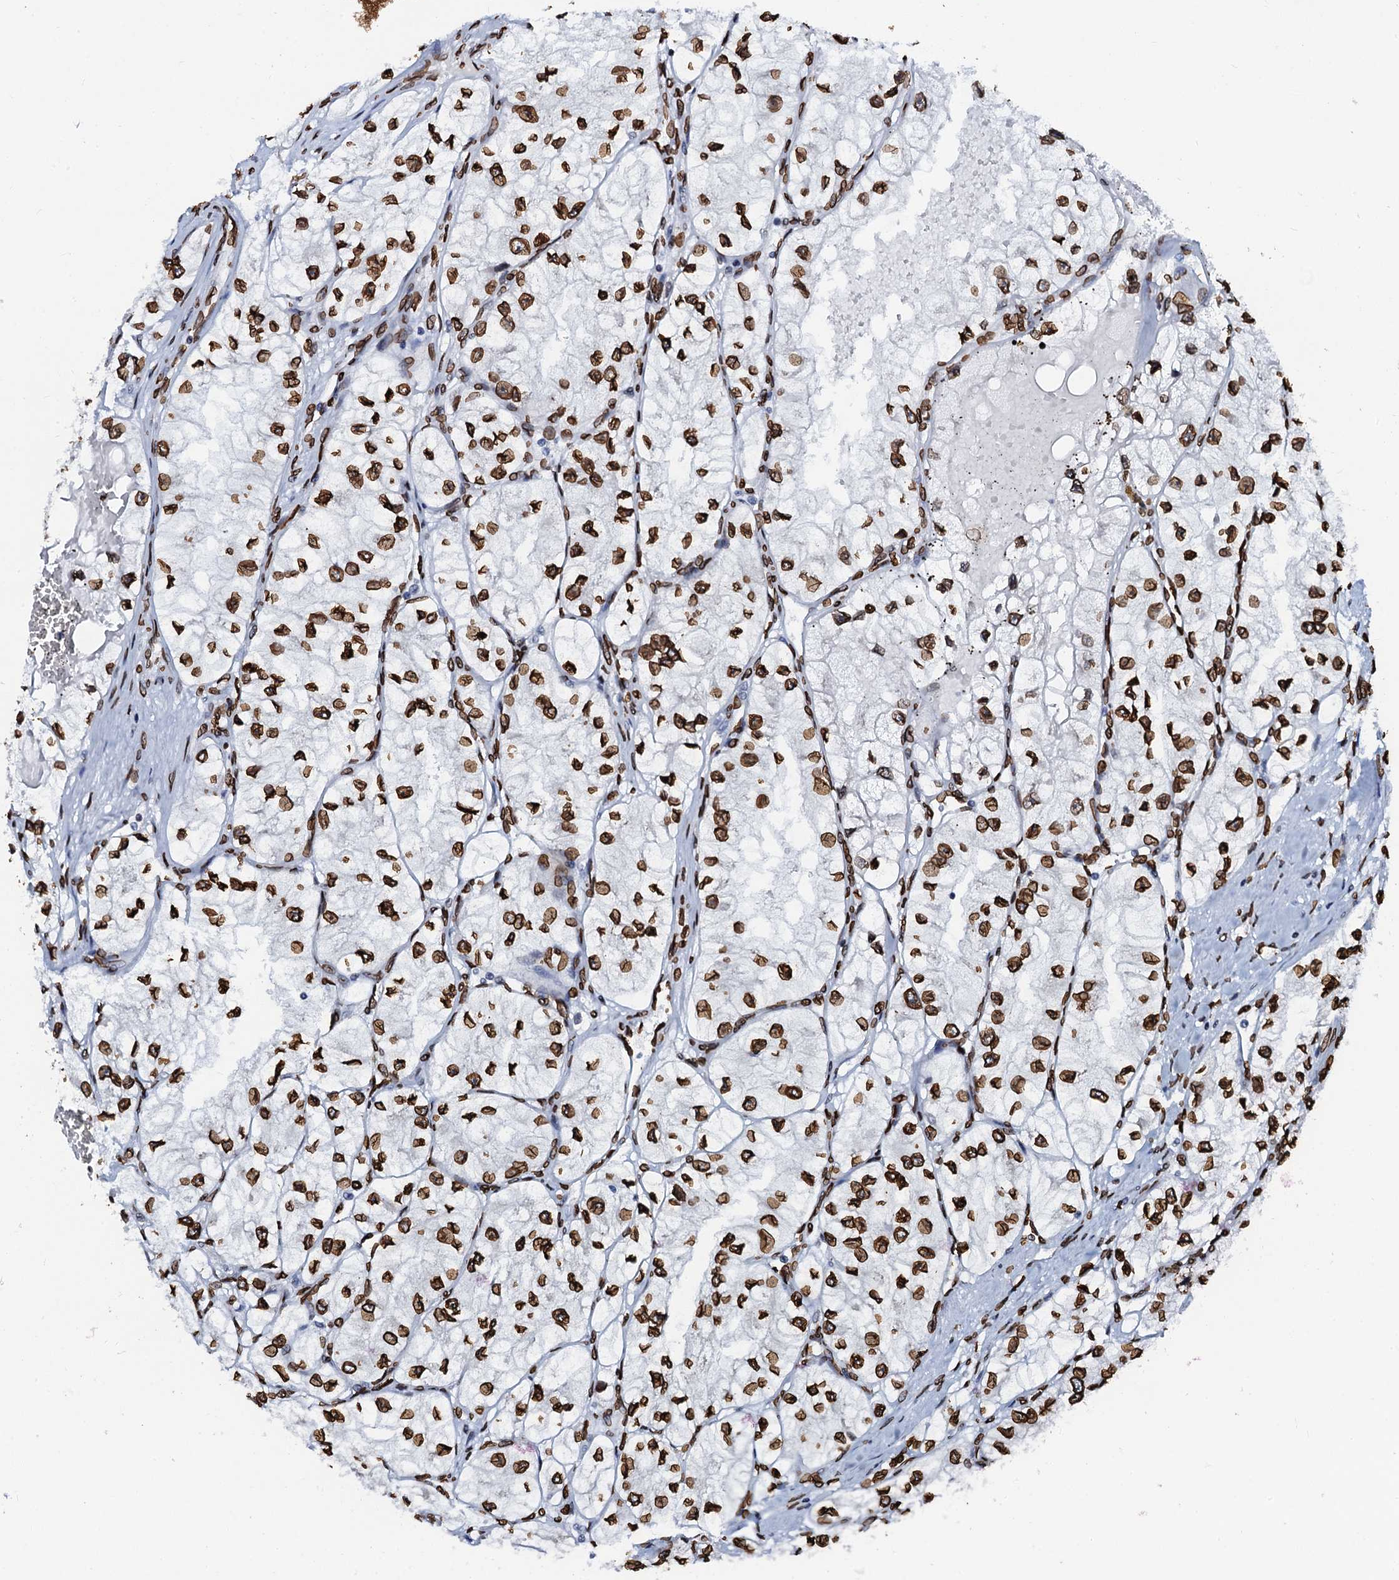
{"staining": {"intensity": "strong", "quantity": ">75%", "location": "nuclear"}, "tissue": "renal cancer", "cell_type": "Tumor cells", "image_type": "cancer", "snomed": [{"axis": "morphology", "description": "Adenocarcinoma, NOS"}, {"axis": "topography", "description": "Kidney"}], "caption": "An immunohistochemistry (IHC) micrograph of neoplastic tissue is shown. Protein staining in brown labels strong nuclear positivity in renal adenocarcinoma within tumor cells.", "gene": "KATNAL2", "patient": {"sex": "female", "age": 57}}